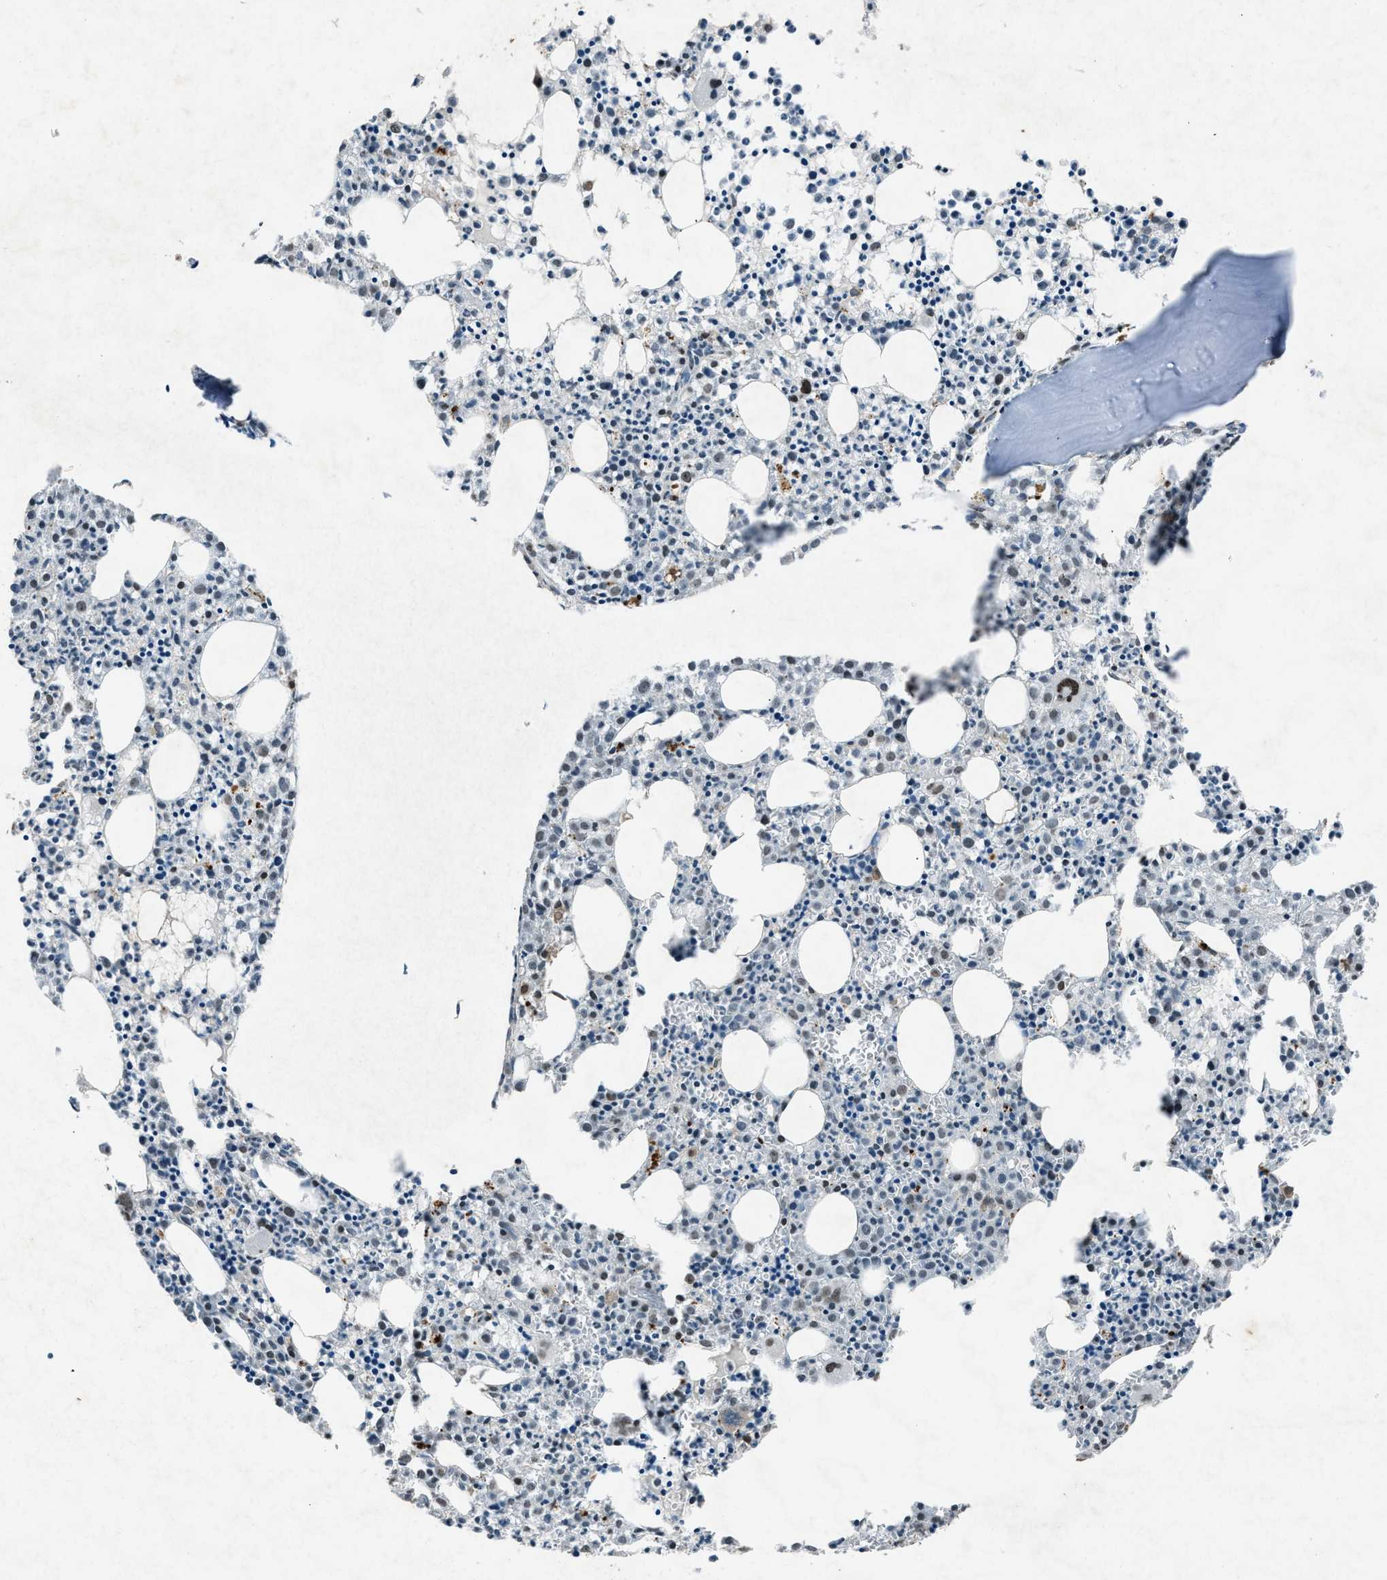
{"staining": {"intensity": "moderate", "quantity": "<25%", "location": "nuclear"}, "tissue": "bone marrow", "cell_type": "Hematopoietic cells", "image_type": "normal", "snomed": [{"axis": "morphology", "description": "Normal tissue, NOS"}, {"axis": "morphology", "description": "Inflammation, NOS"}, {"axis": "topography", "description": "Bone marrow"}], "caption": "DAB immunohistochemical staining of benign human bone marrow displays moderate nuclear protein staining in approximately <25% of hematopoietic cells.", "gene": "ADCY1", "patient": {"sex": "male", "age": 25}}